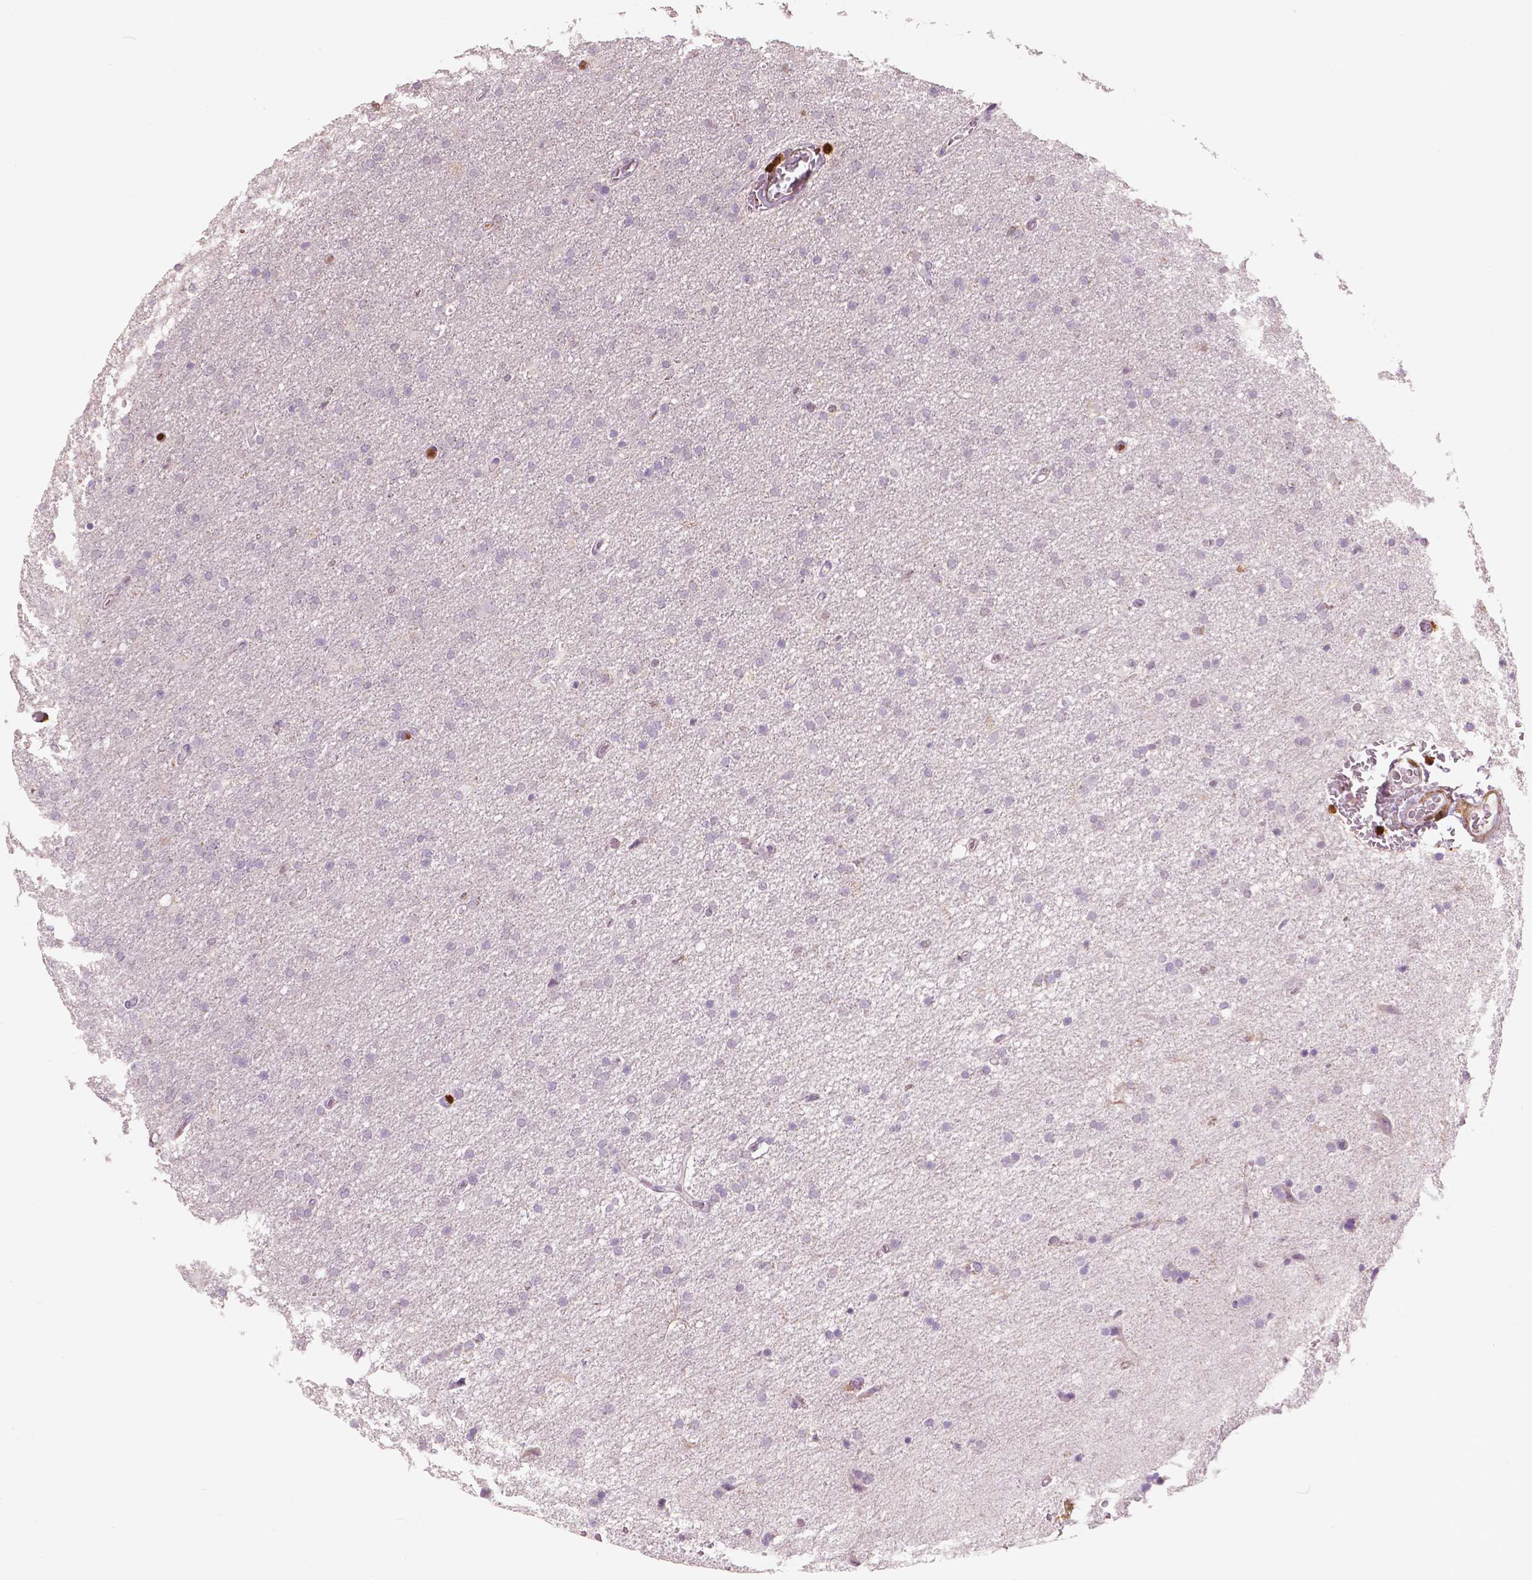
{"staining": {"intensity": "negative", "quantity": "none", "location": "none"}, "tissue": "glioma", "cell_type": "Tumor cells", "image_type": "cancer", "snomed": [{"axis": "morphology", "description": "Glioma, malignant, High grade"}, {"axis": "topography", "description": "Cerebral cortex"}], "caption": "Protein analysis of glioma exhibits no significant positivity in tumor cells. (Stains: DAB (3,3'-diaminobenzidine) immunohistochemistry with hematoxylin counter stain, Microscopy: brightfield microscopy at high magnification).", "gene": "S100A4", "patient": {"sex": "male", "age": 70}}